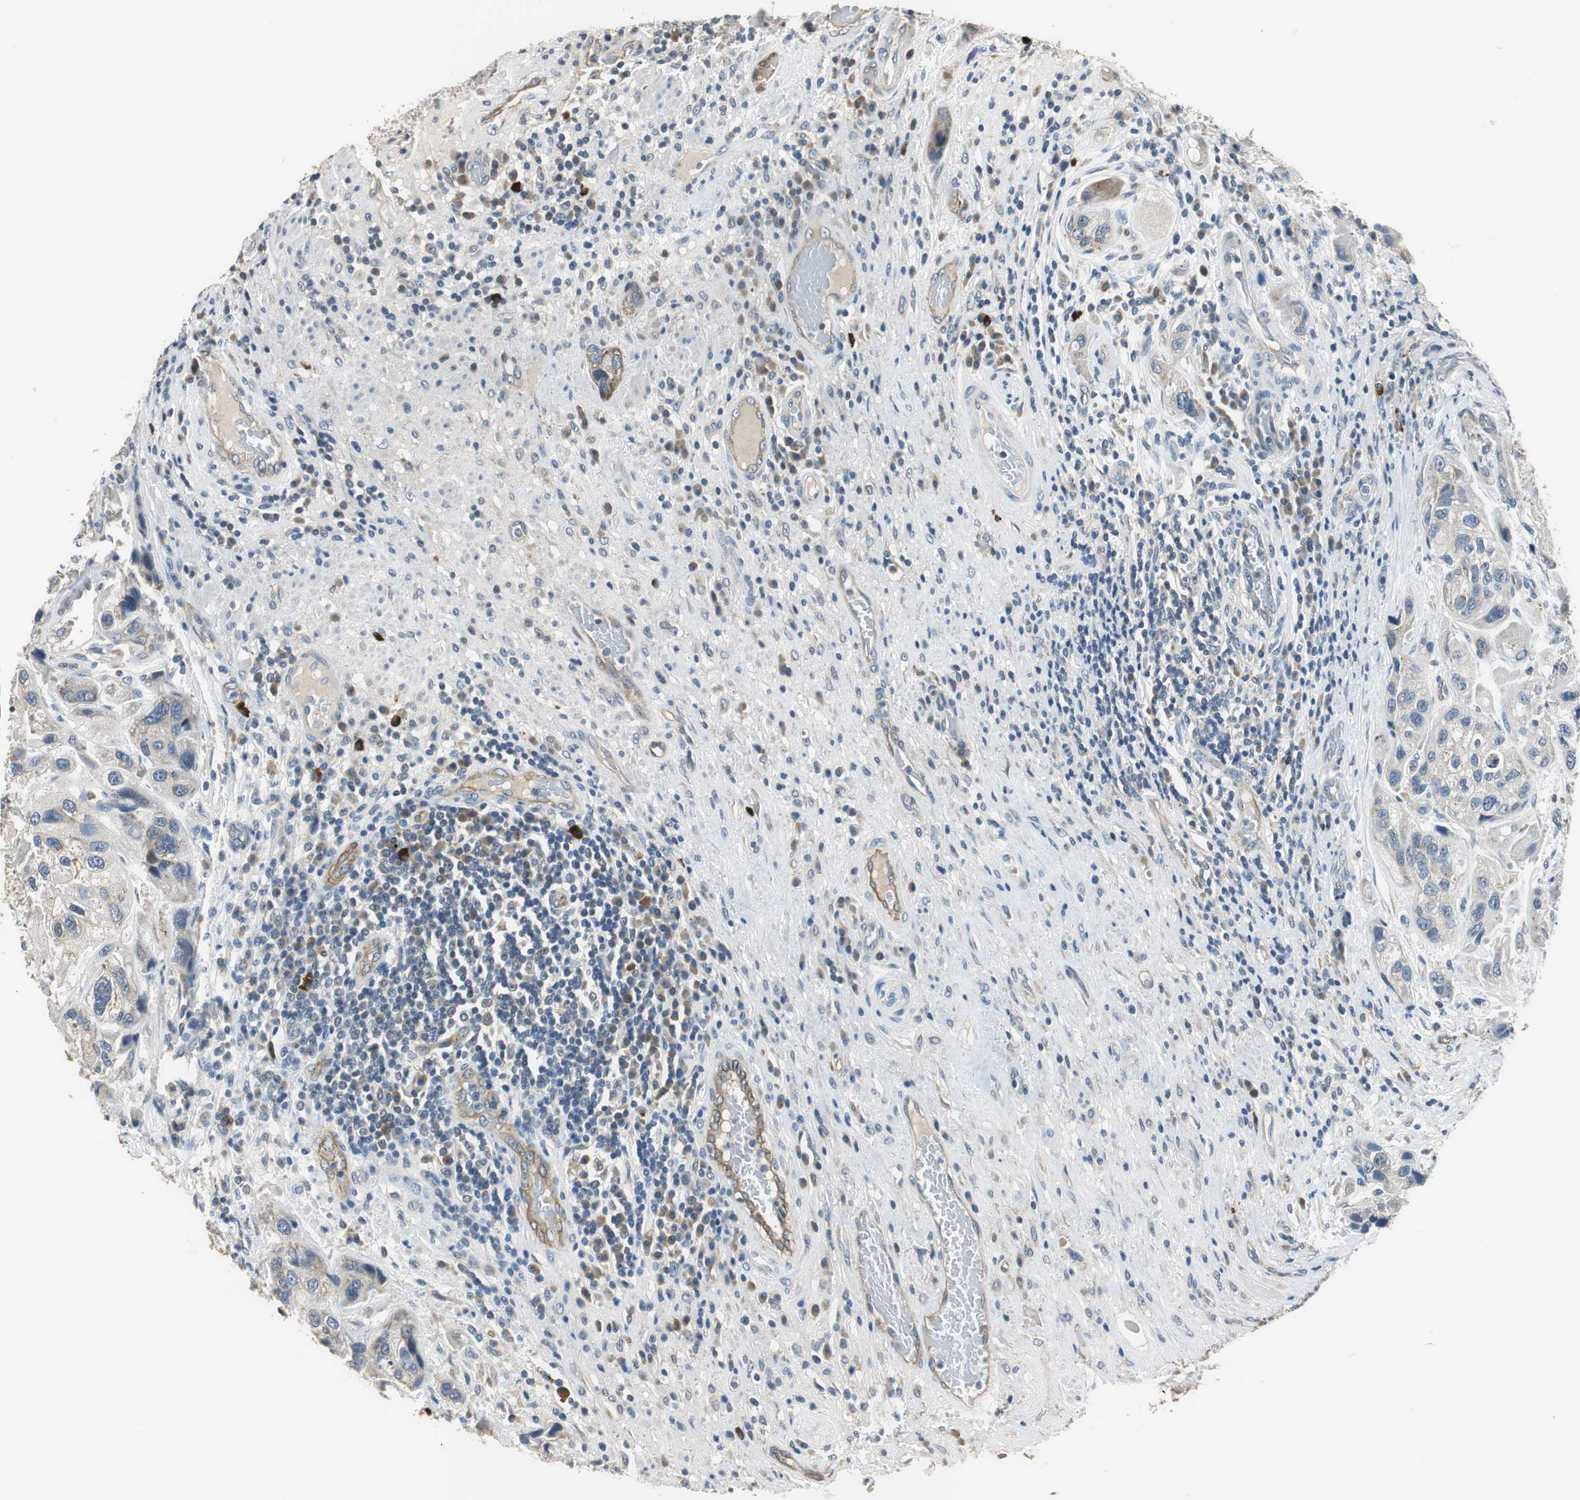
{"staining": {"intensity": "weak", "quantity": "25%-75%", "location": "cytoplasmic/membranous"}, "tissue": "urothelial cancer", "cell_type": "Tumor cells", "image_type": "cancer", "snomed": [{"axis": "morphology", "description": "Urothelial carcinoma, High grade"}, {"axis": "topography", "description": "Urinary bladder"}], "caption": "High-grade urothelial carcinoma stained with a brown dye shows weak cytoplasmic/membranous positive staining in approximately 25%-75% of tumor cells.", "gene": "MTIF2", "patient": {"sex": "female", "age": 64}}